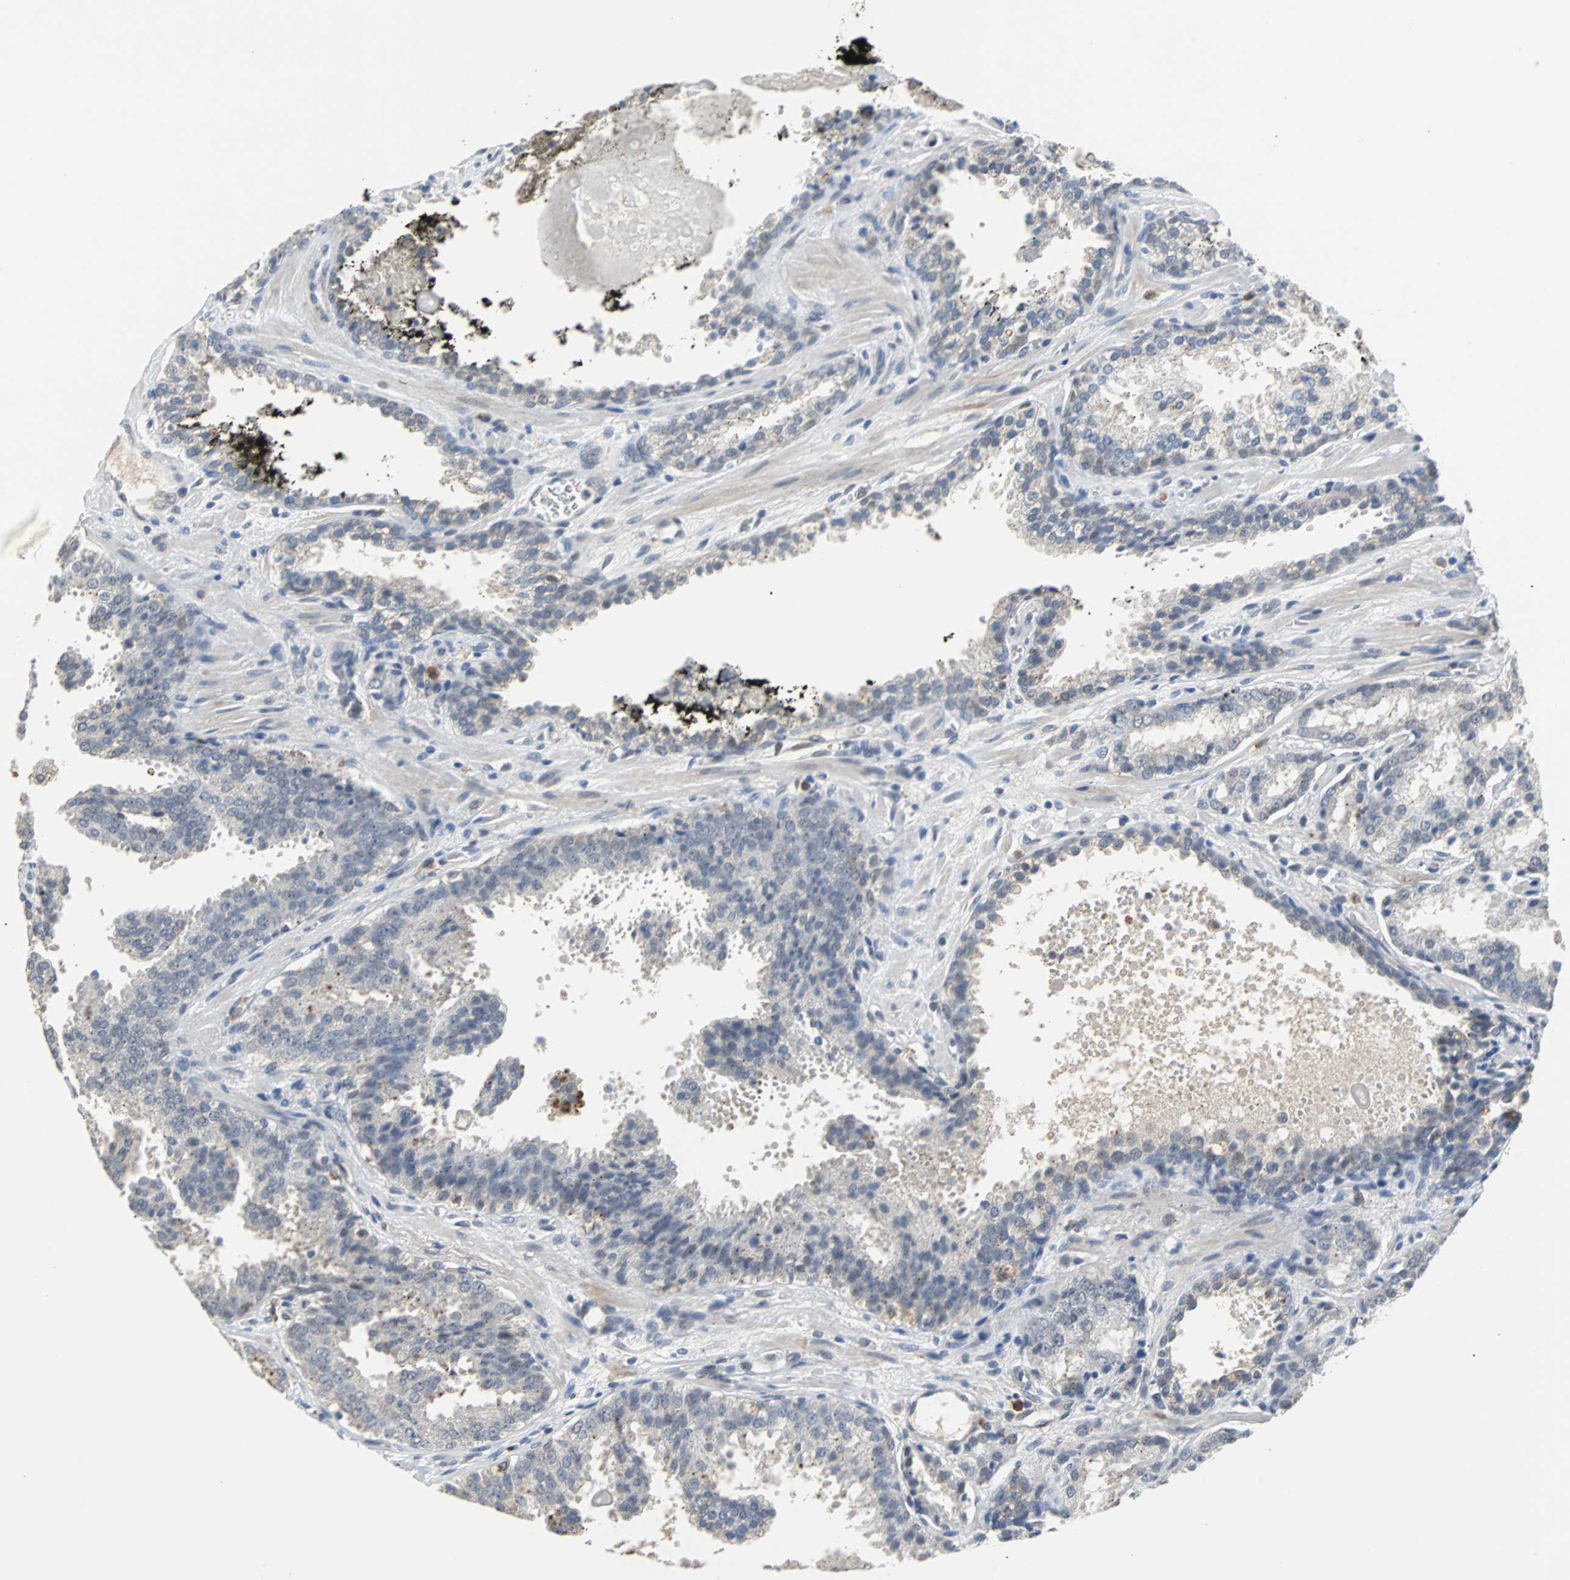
{"staining": {"intensity": "weak", "quantity": "<25%", "location": "cytoplasmic/membranous"}, "tissue": "prostate cancer", "cell_type": "Tumor cells", "image_type": "cancer", "snomed": [{"axis": "morphology", "description": "Adenocarcinoma, High grade"}, {"axis": "topography", "description": "Prostate"}], "caption": "High-grade adenocarcinoma (prostate) was stained to show a protein in brown. There is no significant staining in tumor cells.", "gene": "HLX", "patient": {"sex": "male", "age": 58}}